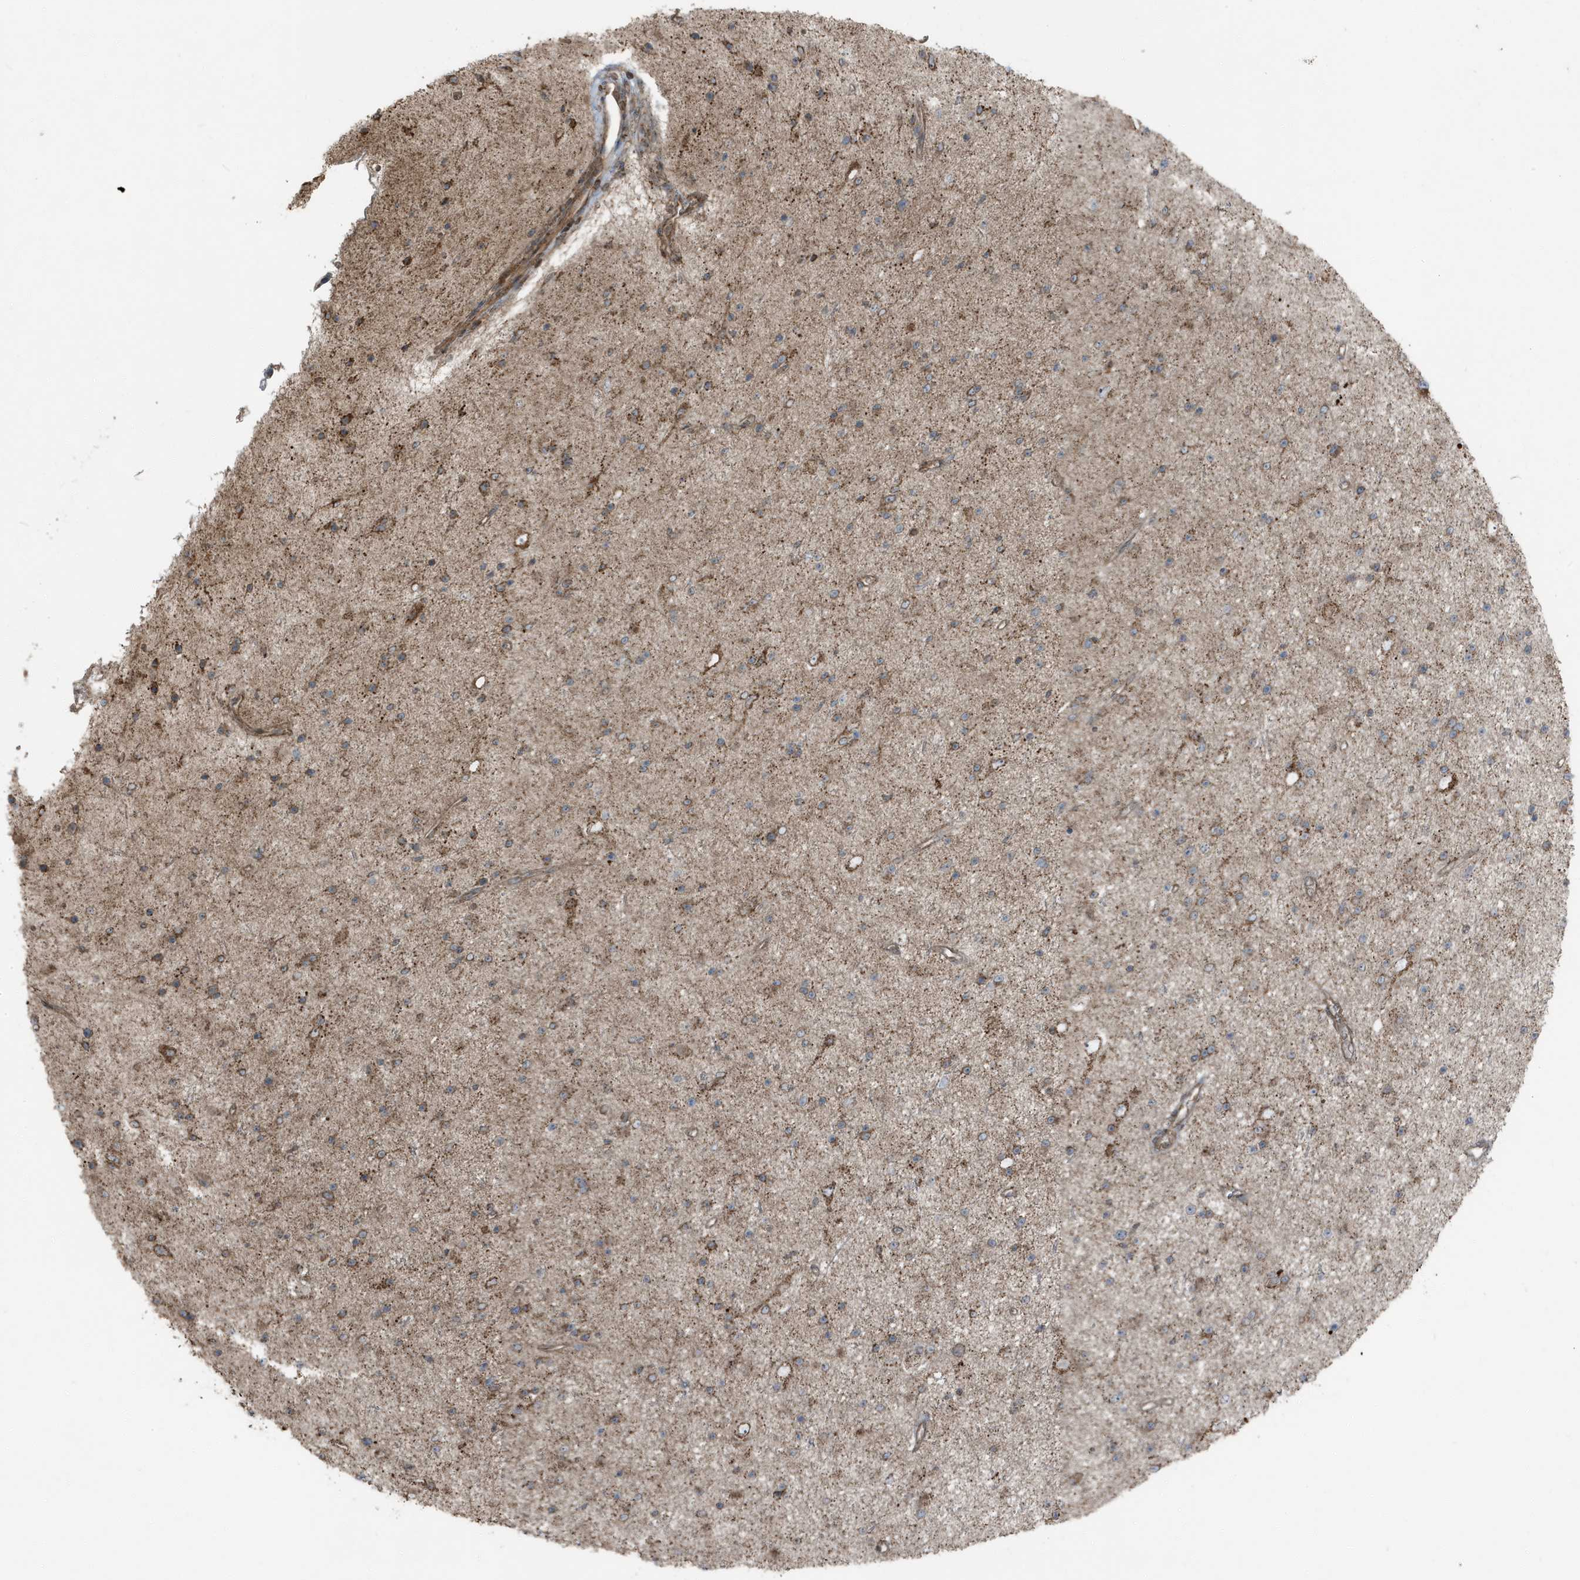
{"staining": {"intensity": "moderate", "quantity": ">75%", "location": "cytoplasmic/membranous"}, "tissue": "glioma", "cell_type": "Tumor cells", "image_type": "cancer", "snomed": [{"axis": "morphology", "description": "Glioma, malignant, Low grade"}, {"axis": "topography", "description": "Cerebral cortex"}], "caption": "A brown stain labels moderate cytoplasmic/membranous staining of a protein in human glioma tumor cells.", "gene": "AZI2", "patient": {"sex": "female", "age": 39}}